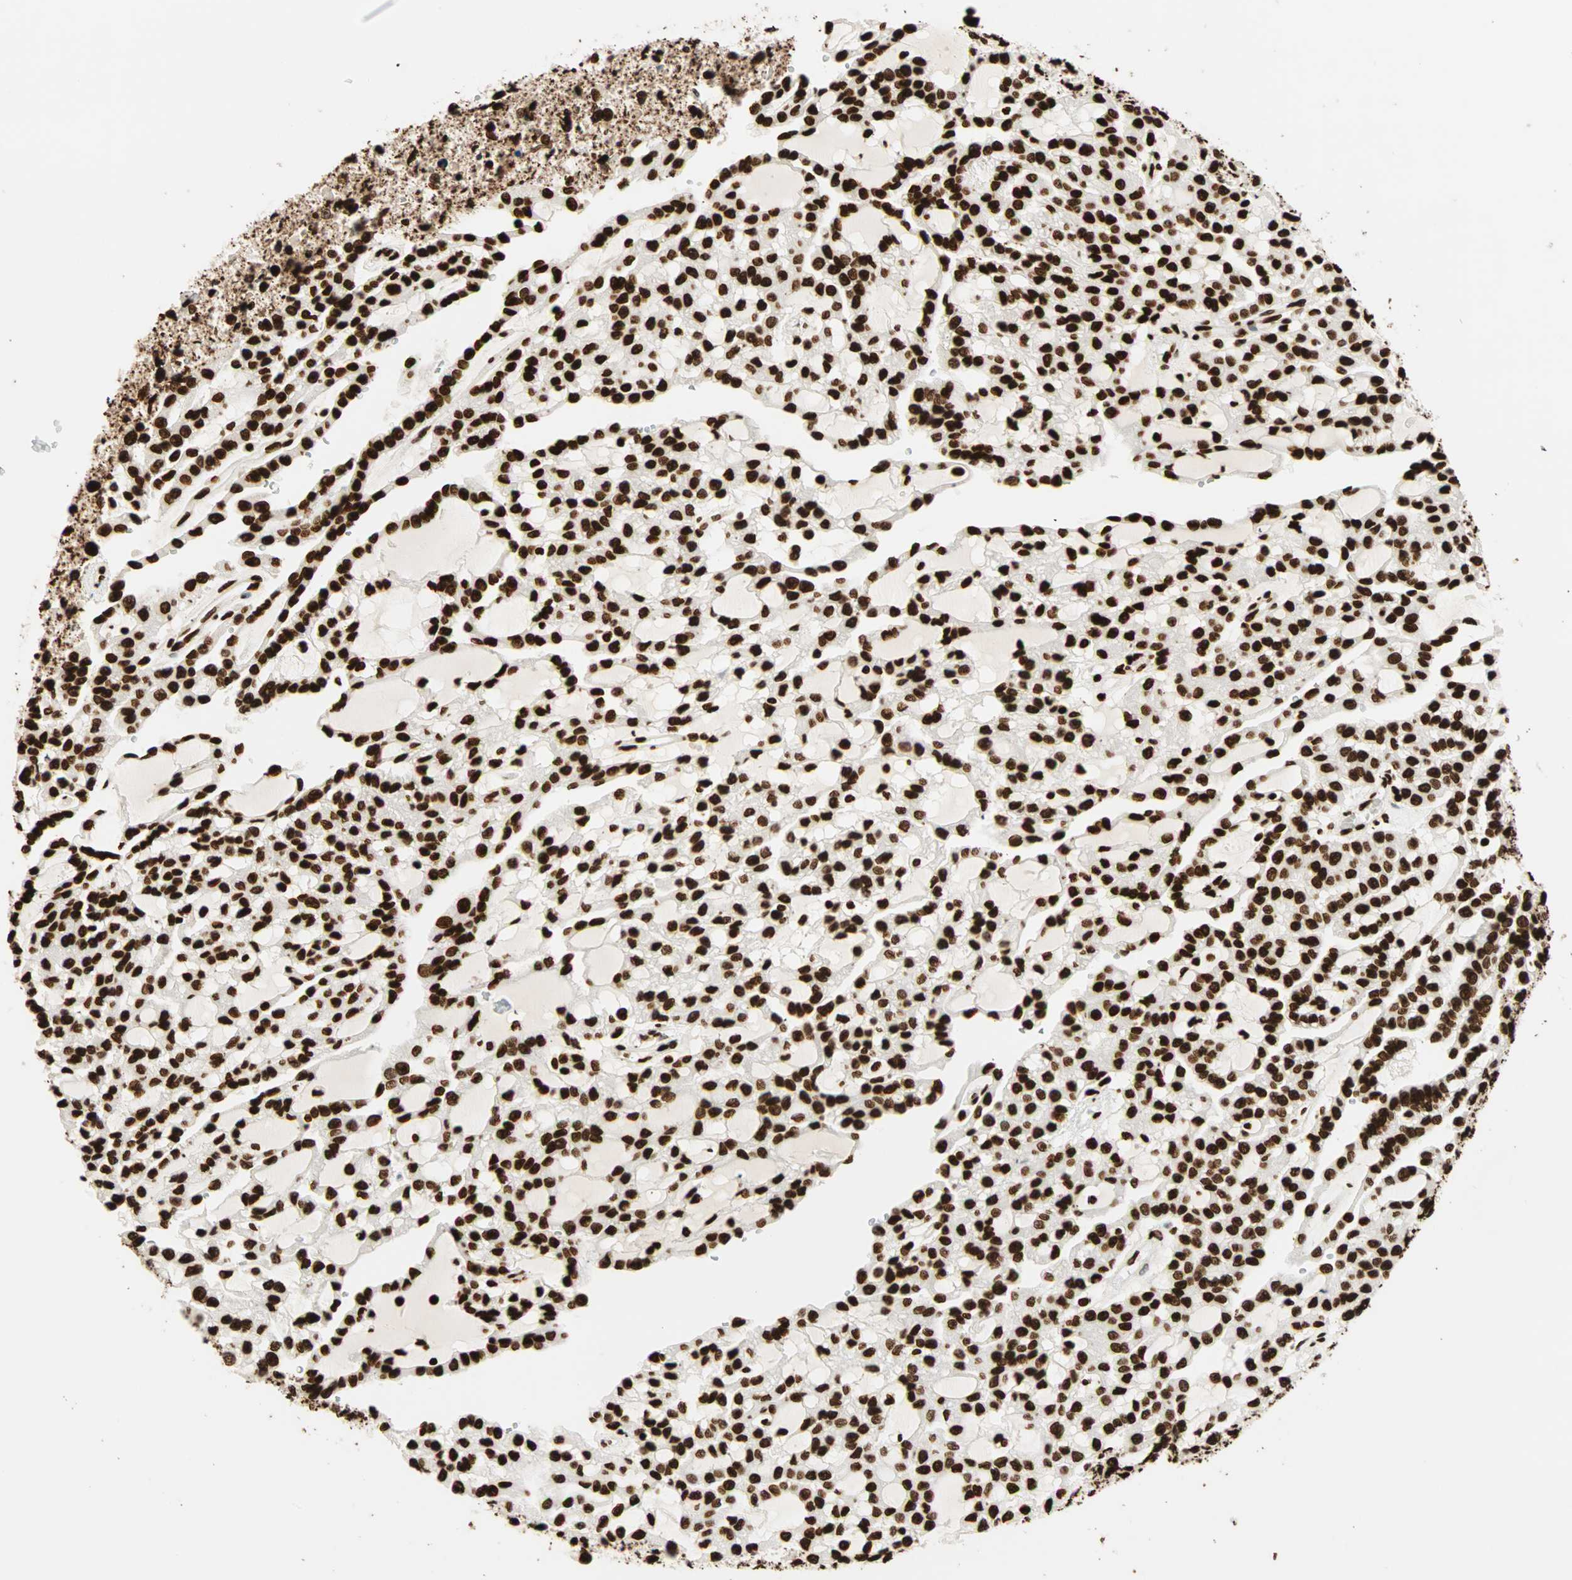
{"staining": {"intensity": "strong", "quantity": ">75%", "location": "nuclear"}, "tissue": "renal cancer", "cell_type": "Tumor cells", "image_type": "cancer", "snomed": [{"axis": "morphology", "description": "Adenocarcinoma, NOS"}, {"axis": "topography", "description": "Kidney"}], "caption": "The image reveals immunohistochemical staining of renal adenocarcinoma. There is strong nuclear staining is identified in approximately >75% of tumor cells.", "gene": "GLI2", "patient": {"sex": "male", "age": 63}}